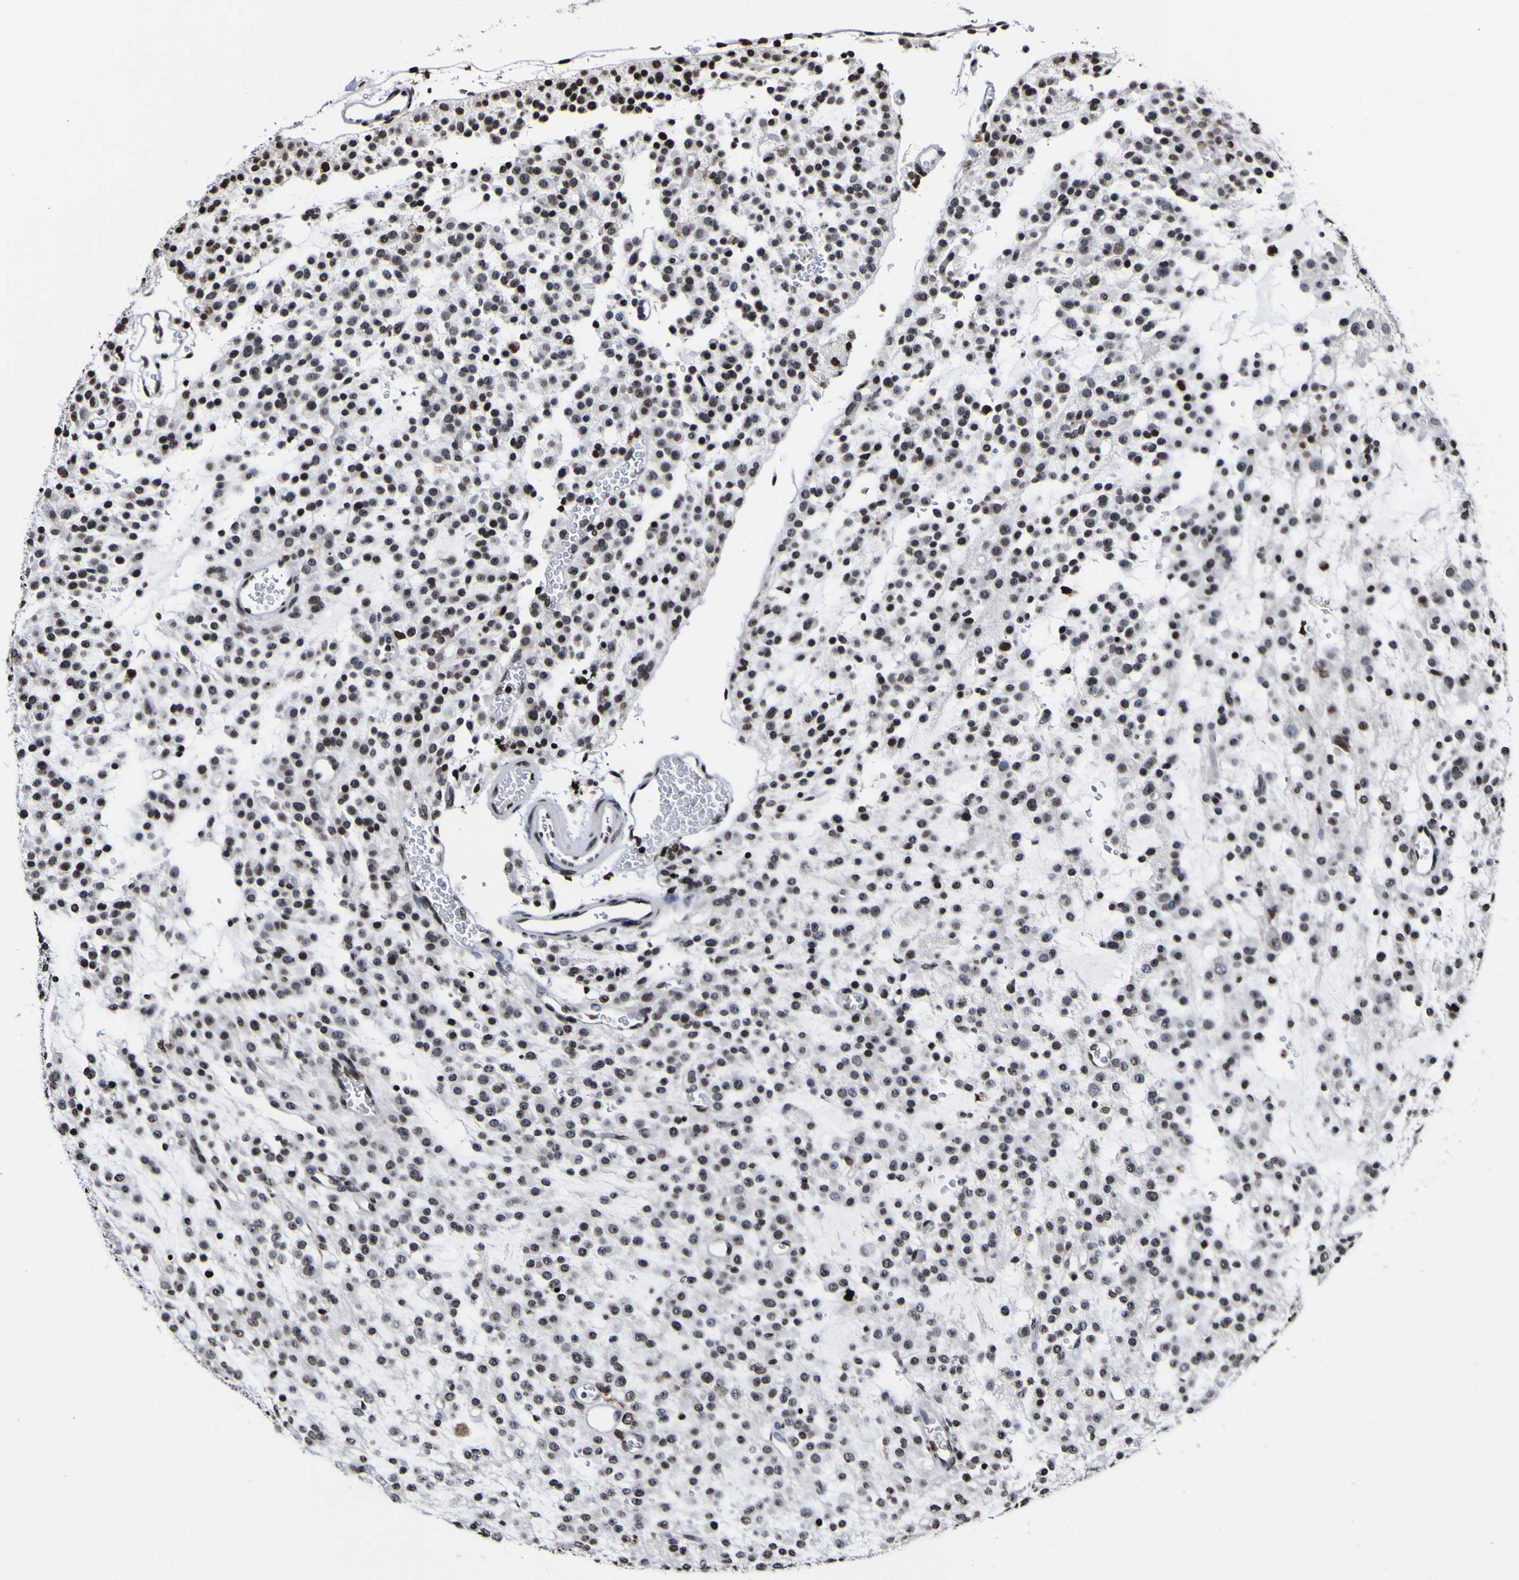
{"staining": {"intensity": "strong", "quantity": "25%-75%", "location": "nuclear"}, "tissue": "glioma", "cell_type": "Tumor cells", "image_type": "cancer", "snomed": [{"axis": "morphology", "description": "Glioma, malignant, Low grade"}, {"axis": "topography", "description": "Brain"}], "caption": "This is a photomicrograph of immunohistochemistry staining of malignant glioma (low-grade), which shows strong positivity in the nuclear of tumor cells.", "gene": "PIAS1", "patient": {"sex": "male", "age": 38}}